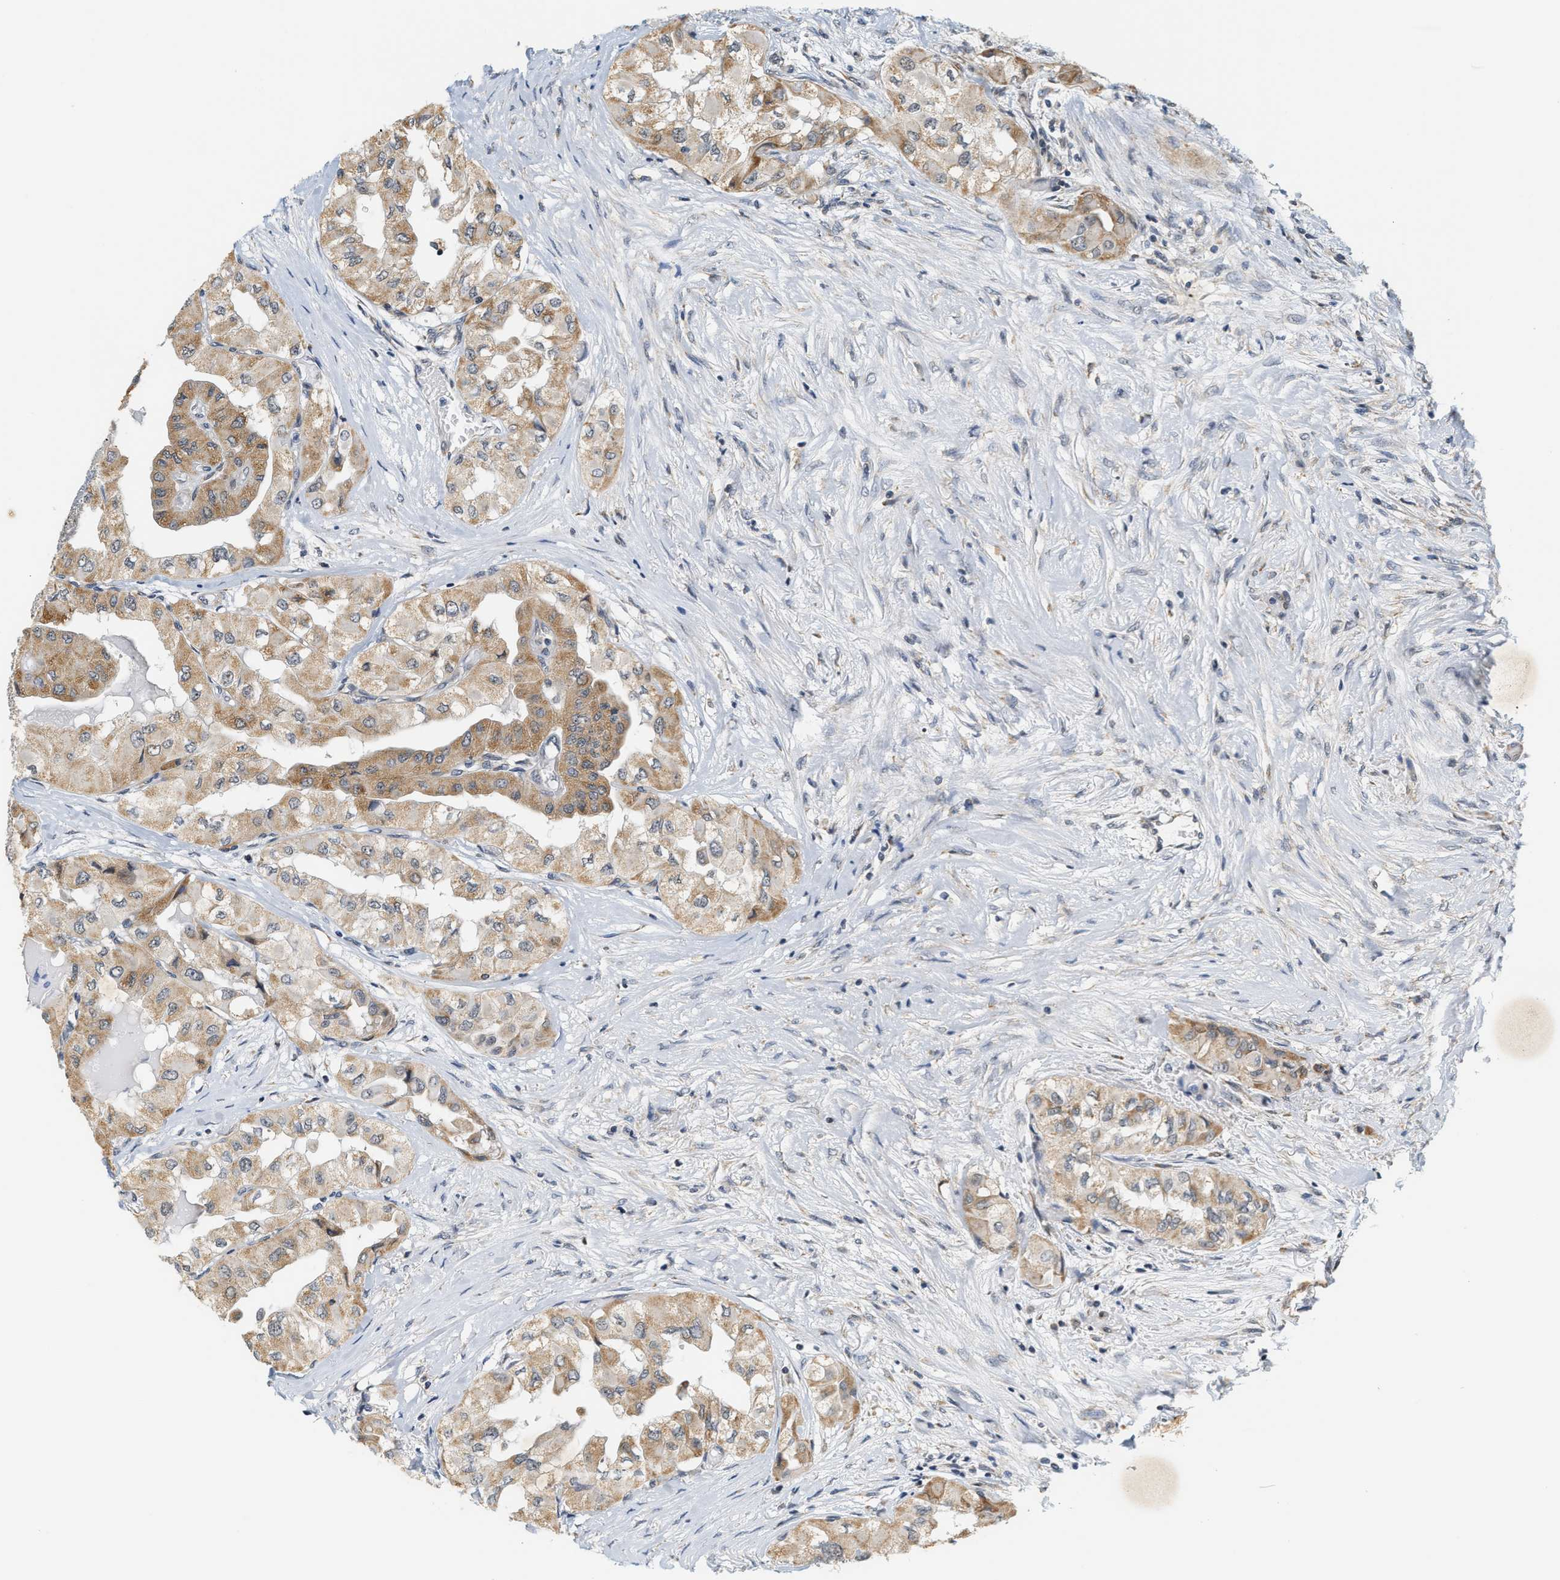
{"staining": {"intensity": "moderate", "quantity": ">75%", "location": "cytoplasmic/membranous"}, "tissue": "thyroid cancer", "cell_type": "Tumor cells", "image_type": "cancer", "snomed": [{"axis": "morphology", "description": "Papillary adenocarcinoma, NOS"}, {"axis": "topography", "description": "Thyroid gland"}], "caption": "Human thyroid cancer stained for a protein (brown) displays moderate cytoplasmic/membranous positive positivity in approximately >75% of tumor cells.", "gene": "GIGYF1", "patient": {"sex": "female", "age": 59}}